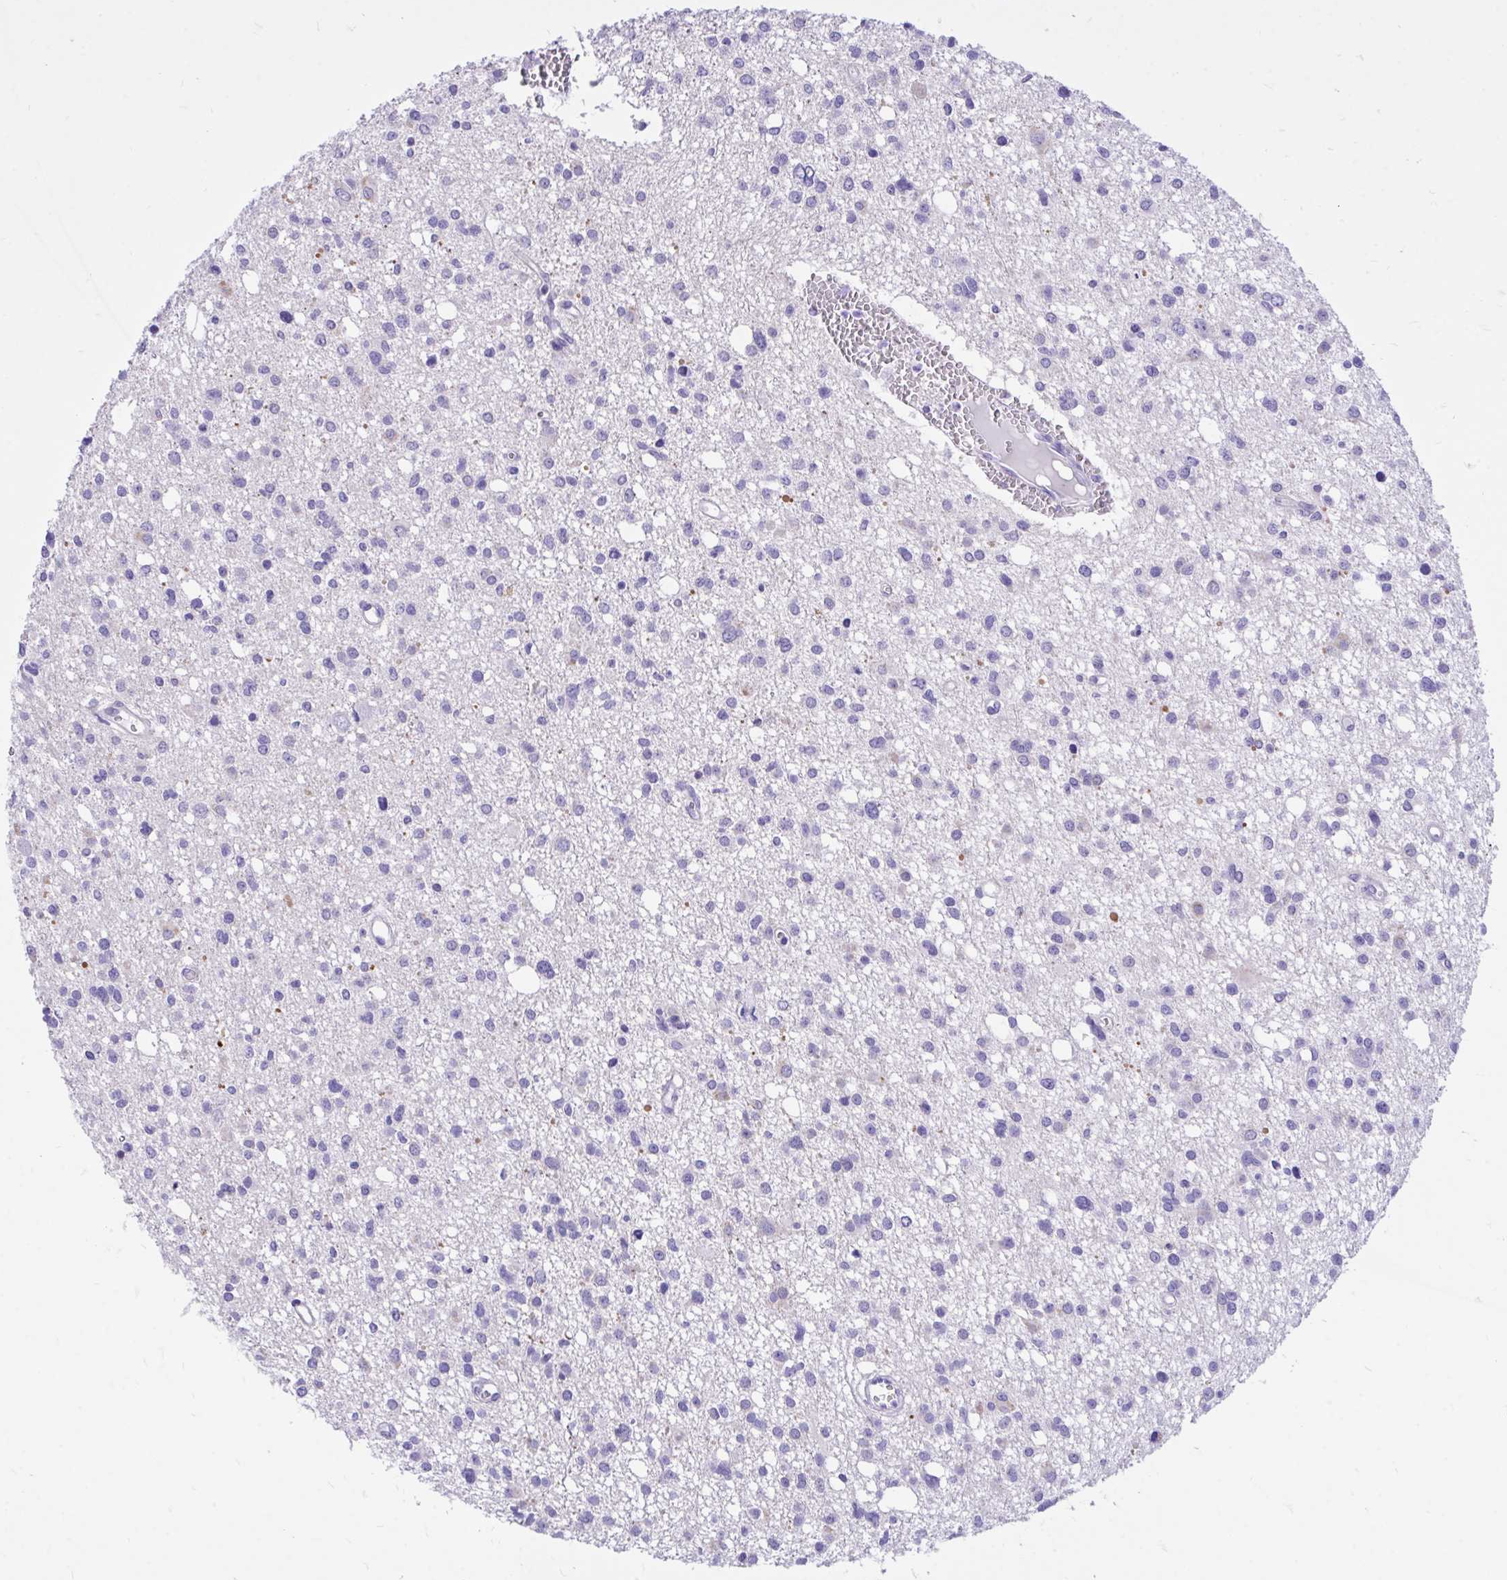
{"staining": {"intensity": "negative", "quantity": "none", "location": "none"}, "tissue": "glioma", "cell_type": "Tumor cells", "image_type": "cancer", "snomed": [{"axis": "morphology", "description": "Glioma, malignant, High grade"}, {"axis": "topography", "description": "Brain"}], "caption": "Micrograph shows no protein expression in tumor cells of malignant glioma (high-grade) tissue. (DAB (3,3'-diaminobenzidine) IHC visualized using brightfield microscopy, high magnification).", "gene": "MON1A", "patient": {"sex": "male", "age": 23}}